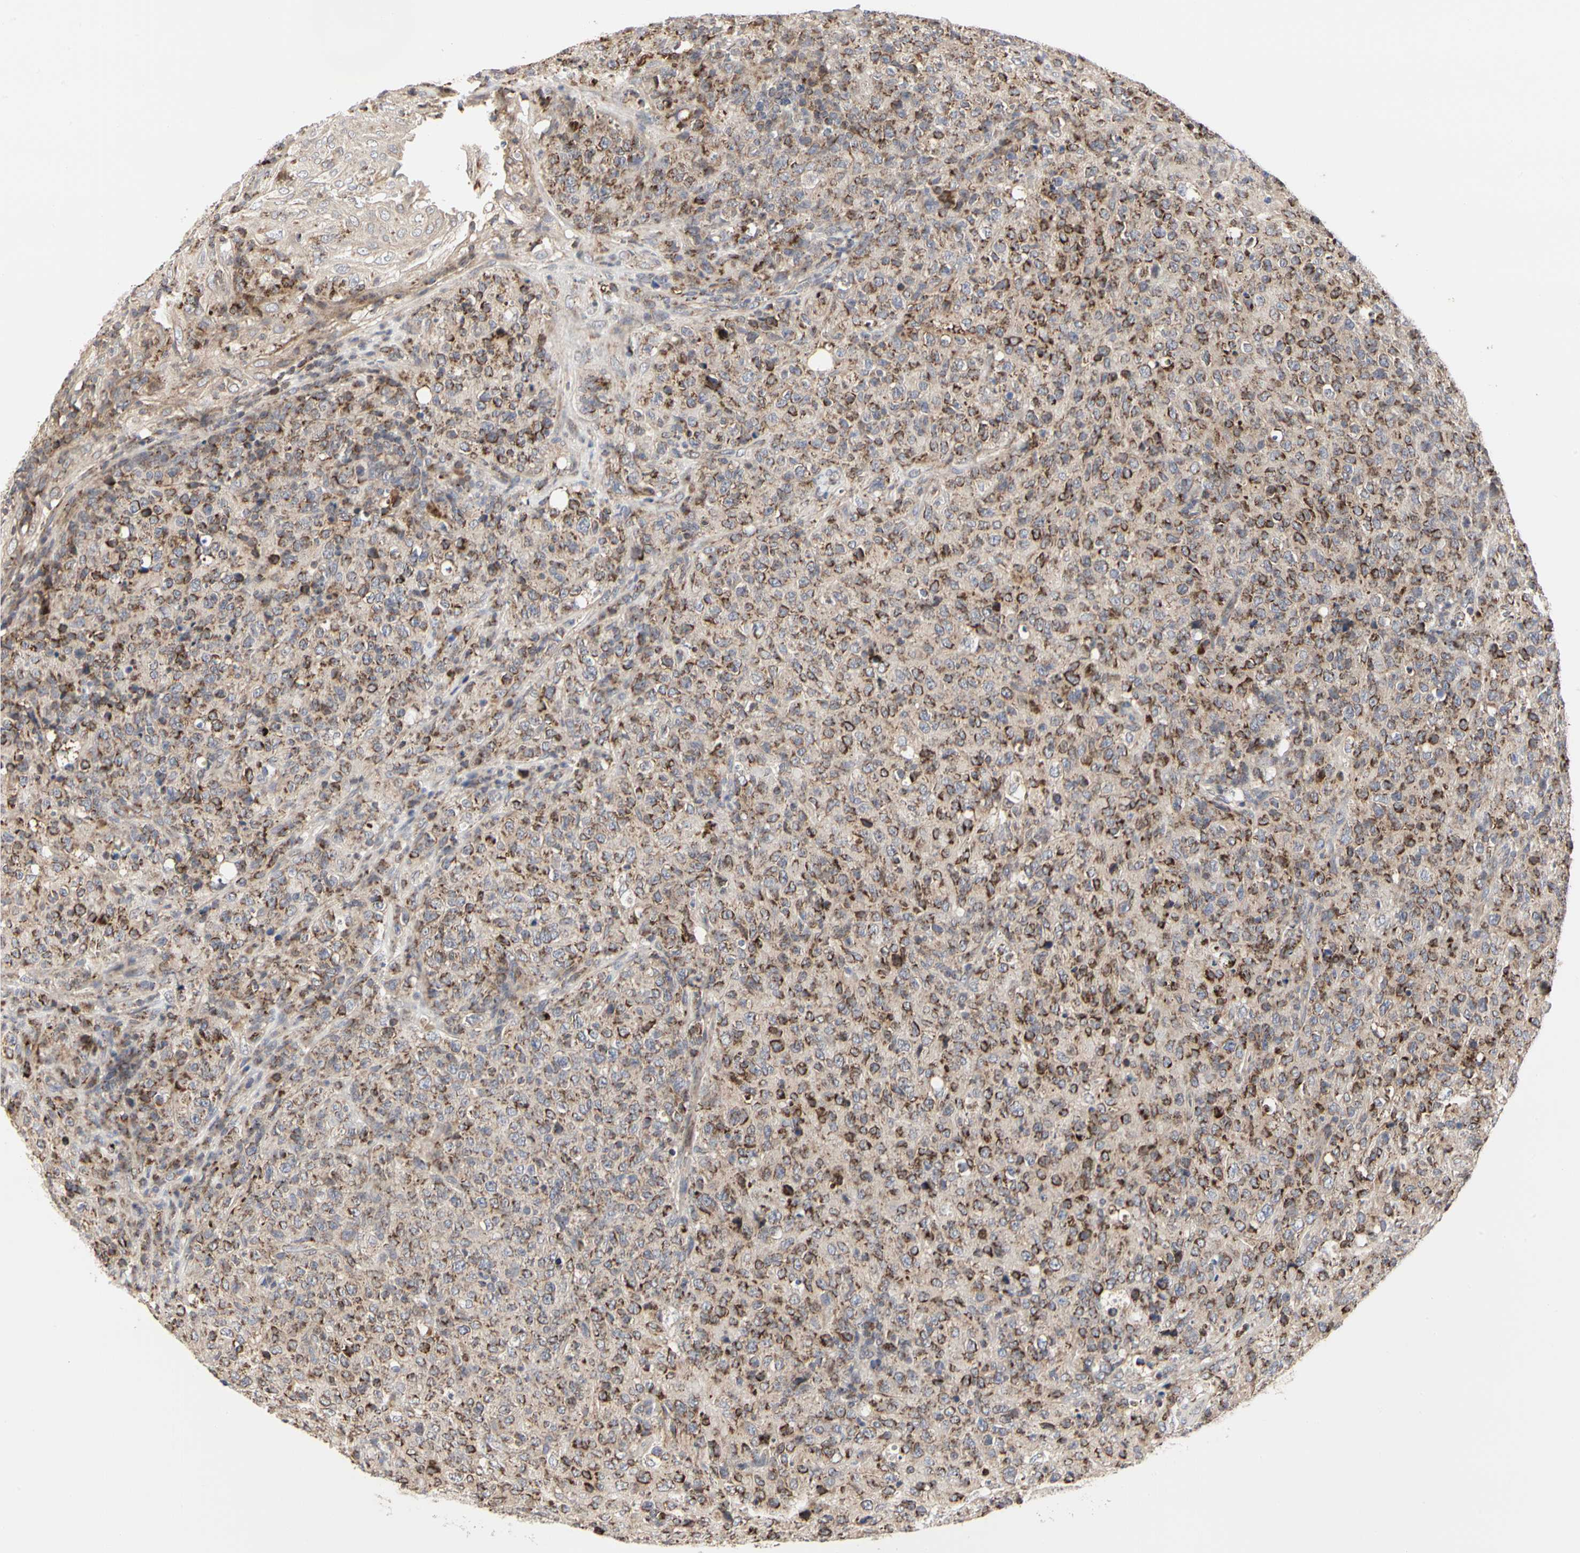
{"staining": {"intensity": "moderate", "quantity": "25%-75%", "location": "cytoplasmic/membranous"}, "tissue": "lymphoma", "cell_type": "Tumor cells", "image_type": "cancer", "snomed": [{"axis": "morphology", "description": "Malignant lymphoma, non-Hodgkin's type, High grade"}, {"axis": "topography", "description": "Tonsil"}], "caption": "High-magnification brightfield microscopy of malignant lymphoma, non-Hodgkin's type (high-grade) stained with DAB (brown) and counterstained with hematoxylin (blue). tumor cells exhibit moderate cytoplasmic/membranous staining is present in about25%-75% of cells. The staining was performed using DAB (3,3'-diaminobenzidine), with brown indicating positive protein expression. Nuclei are stained blue with hematoxylin.", "gene": "TSKU", "patient": {"sex": "female", "age": 36}}